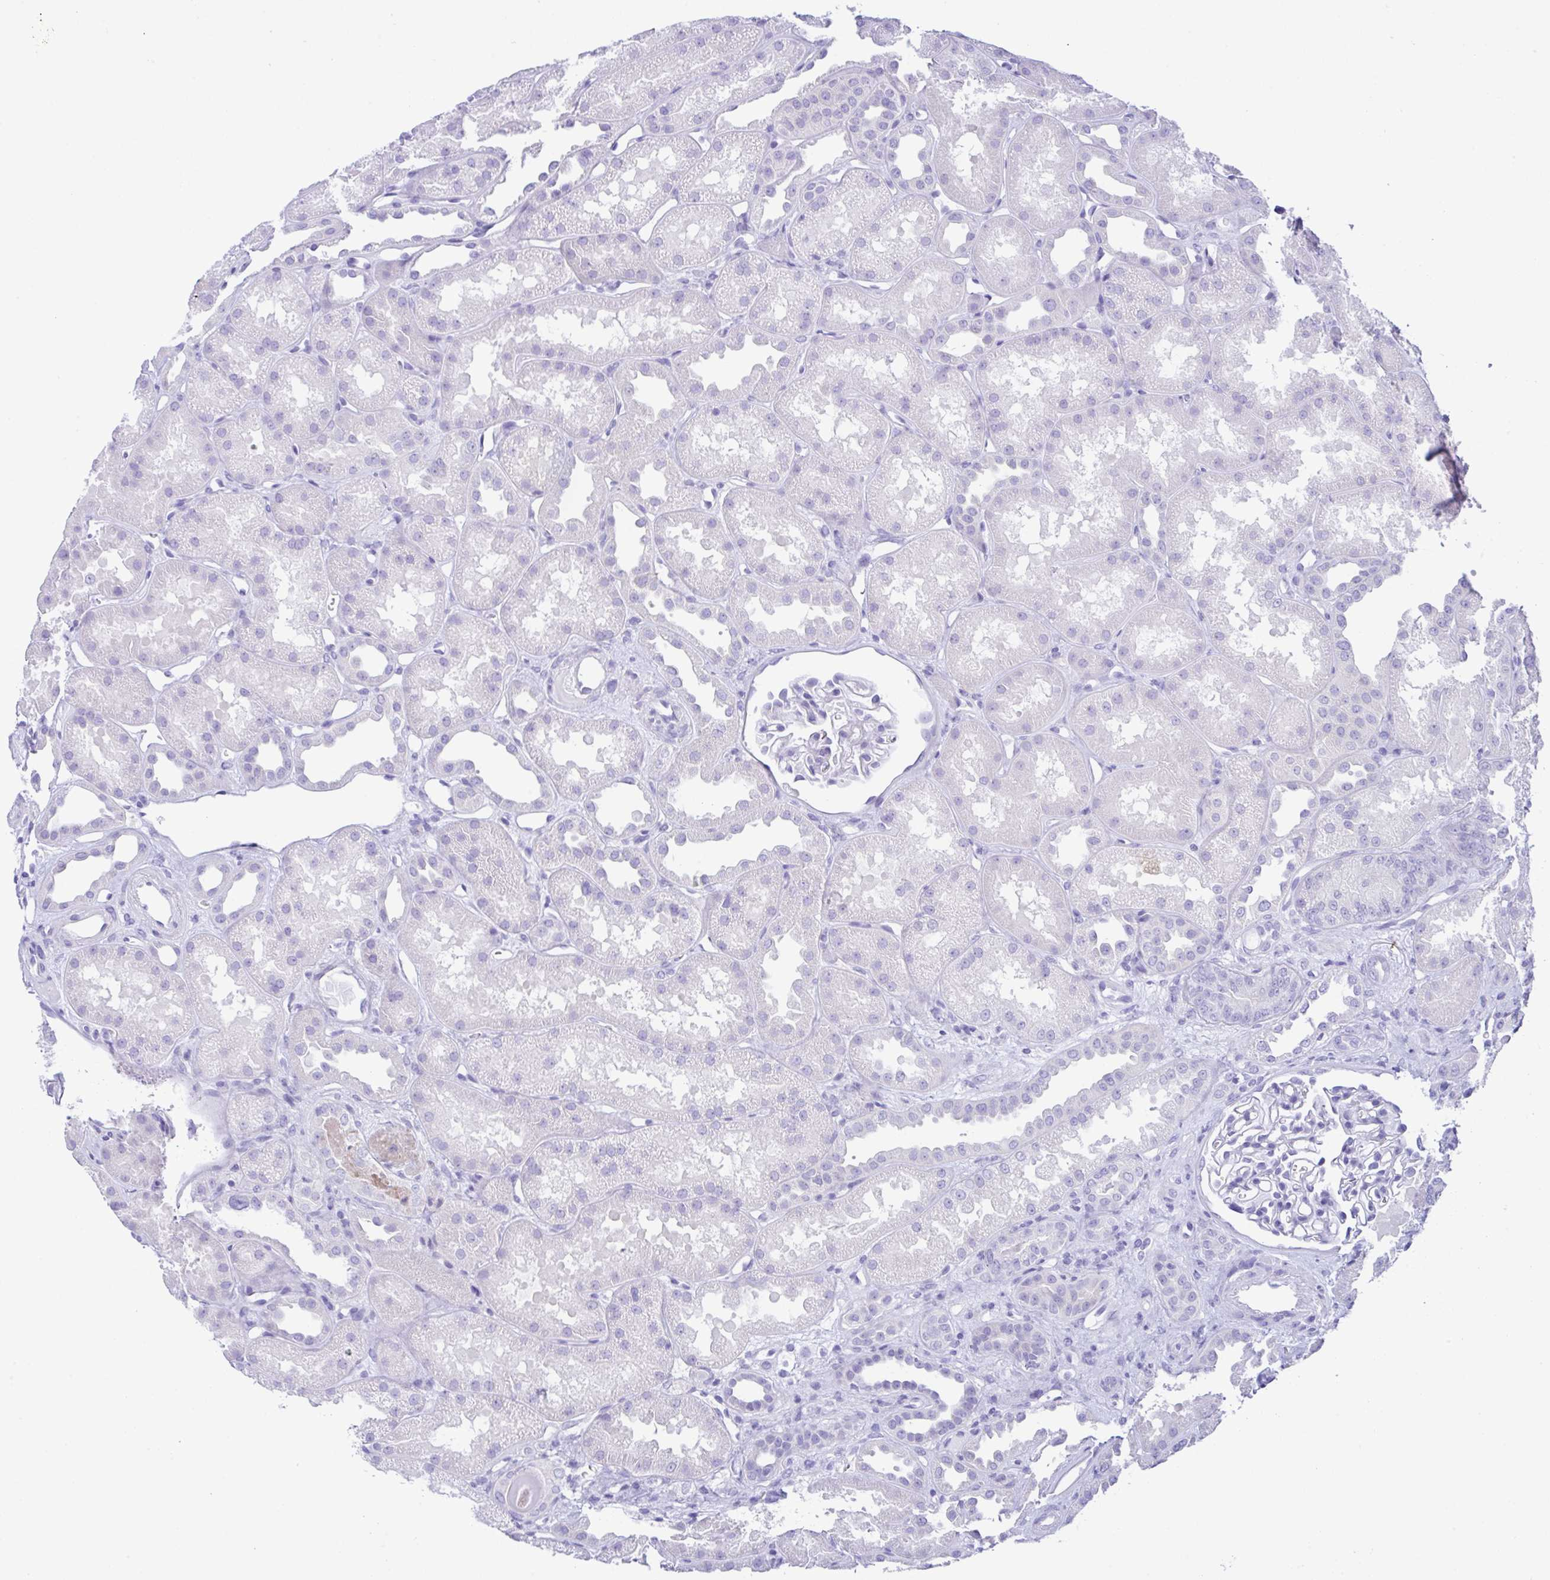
{"staining": {"intensity": "negative", "quantity": "none", "location": "none"}, "tissue": "kidney", "cell_type": "Cells in glomeruli", "image_type": "normal", "snomed": [{"axis": "morphology", "description": "Normal tissue, NOS"}, {"axis": "topography", "description": "Kidney"}], "caption": "Cells in glomeruli show no significant protein positivity in unremarkable kidney.", "gene": "RRM2", "patient": {"sex": "male", "age": 61}}